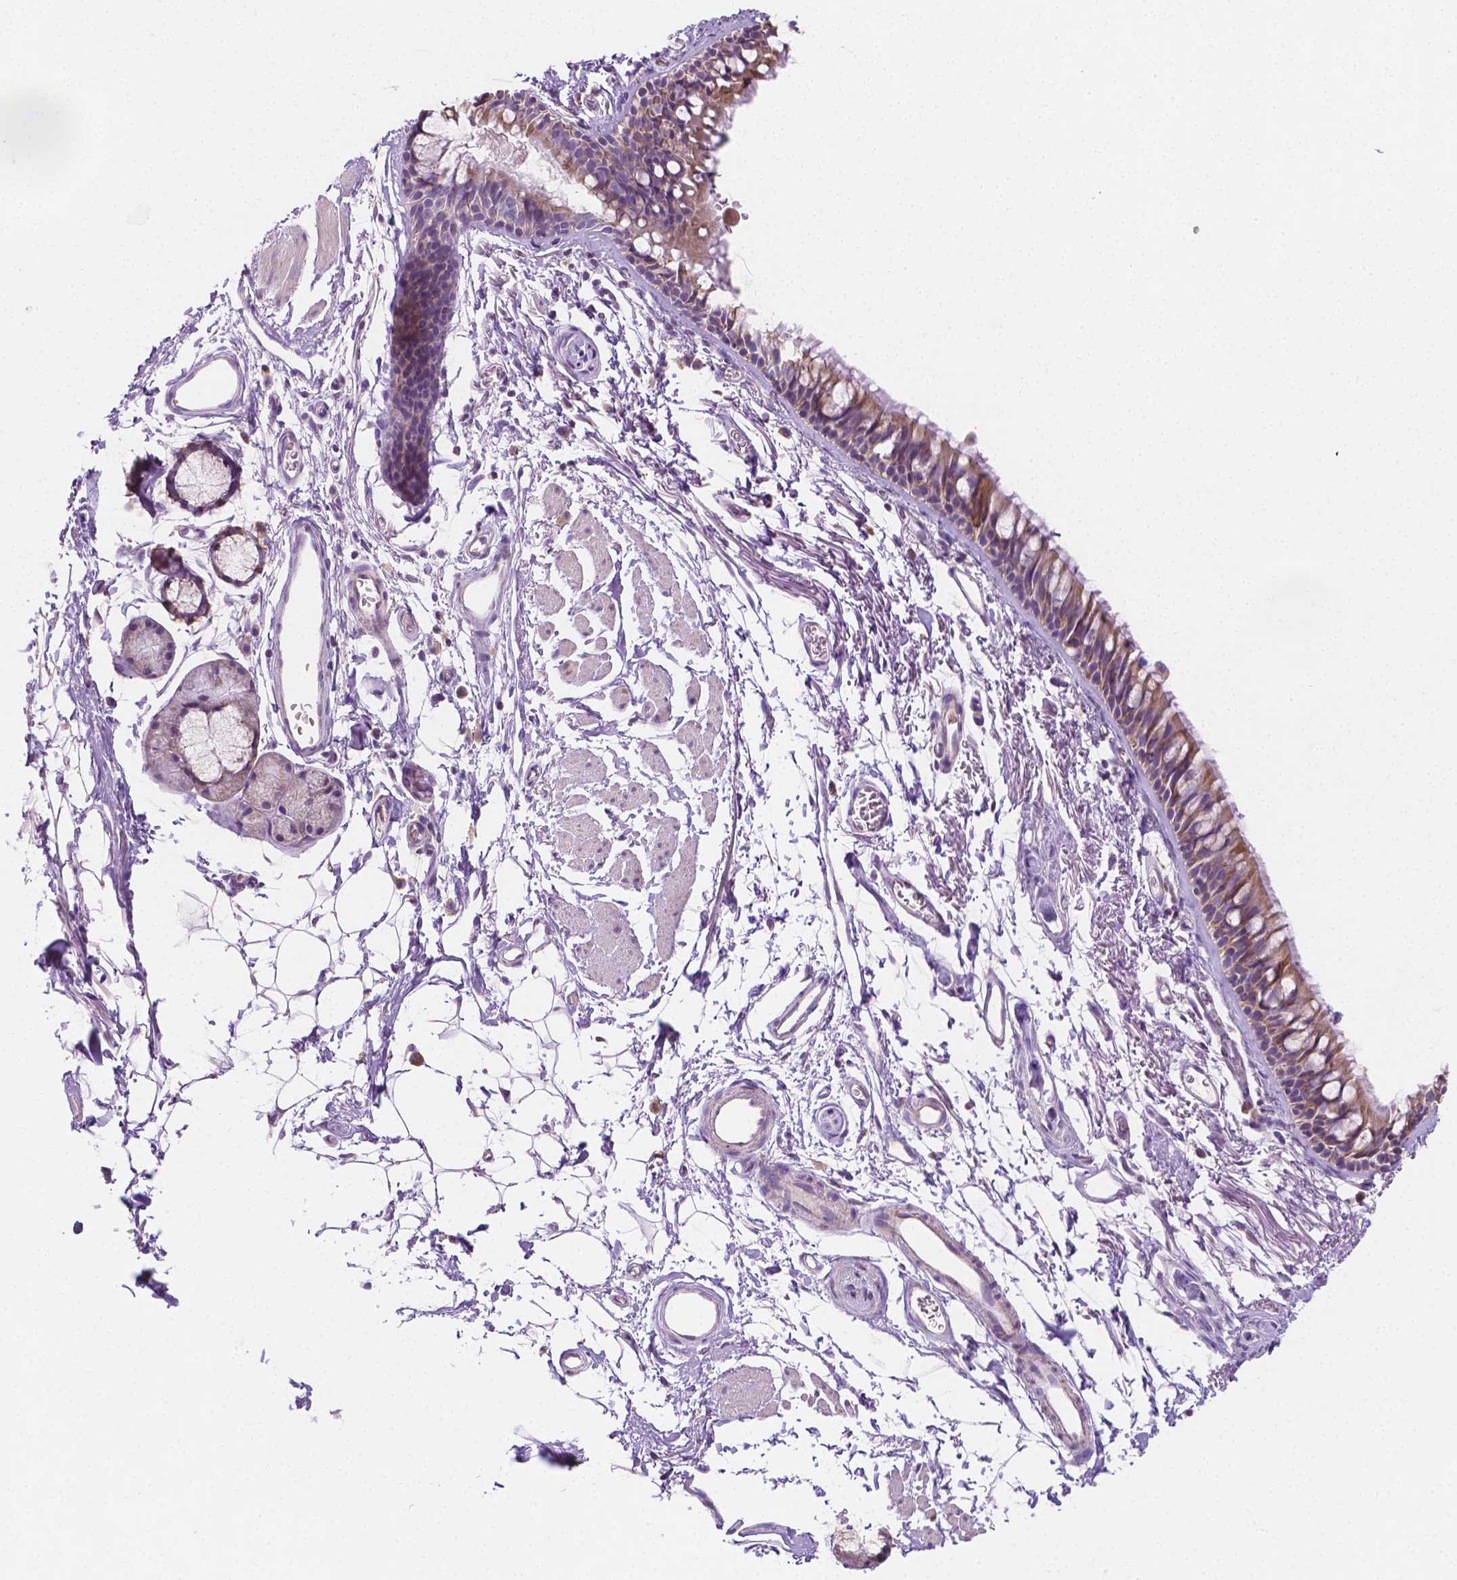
{"staining": {"intensity": "moderate", "quantity": "25%-75%", "location": "cytoplasmic/membranous"}, "tissue": "bronchus", "cell_type": "Respiratory epithelial cells", "image_type": "normal", "snomed": [{"axis": "morphology", "description": "Normal tissue, NOS"}, {"axis": "topography", "description": "Cartilage tissue"}, {"axis": "topography", "description": "Bronchus"}], "caption": "This photomicrograph reveals normal bronchus stained with immunohistochemistry to label a protein in brown. The cytoplasmic/membranous of respiratory epithelial cells show moderate positivity for the protein. Nuclei are counter-stained blue.", "gene": "TMEM130", "patient": {"sex": "female", "age": 79}}